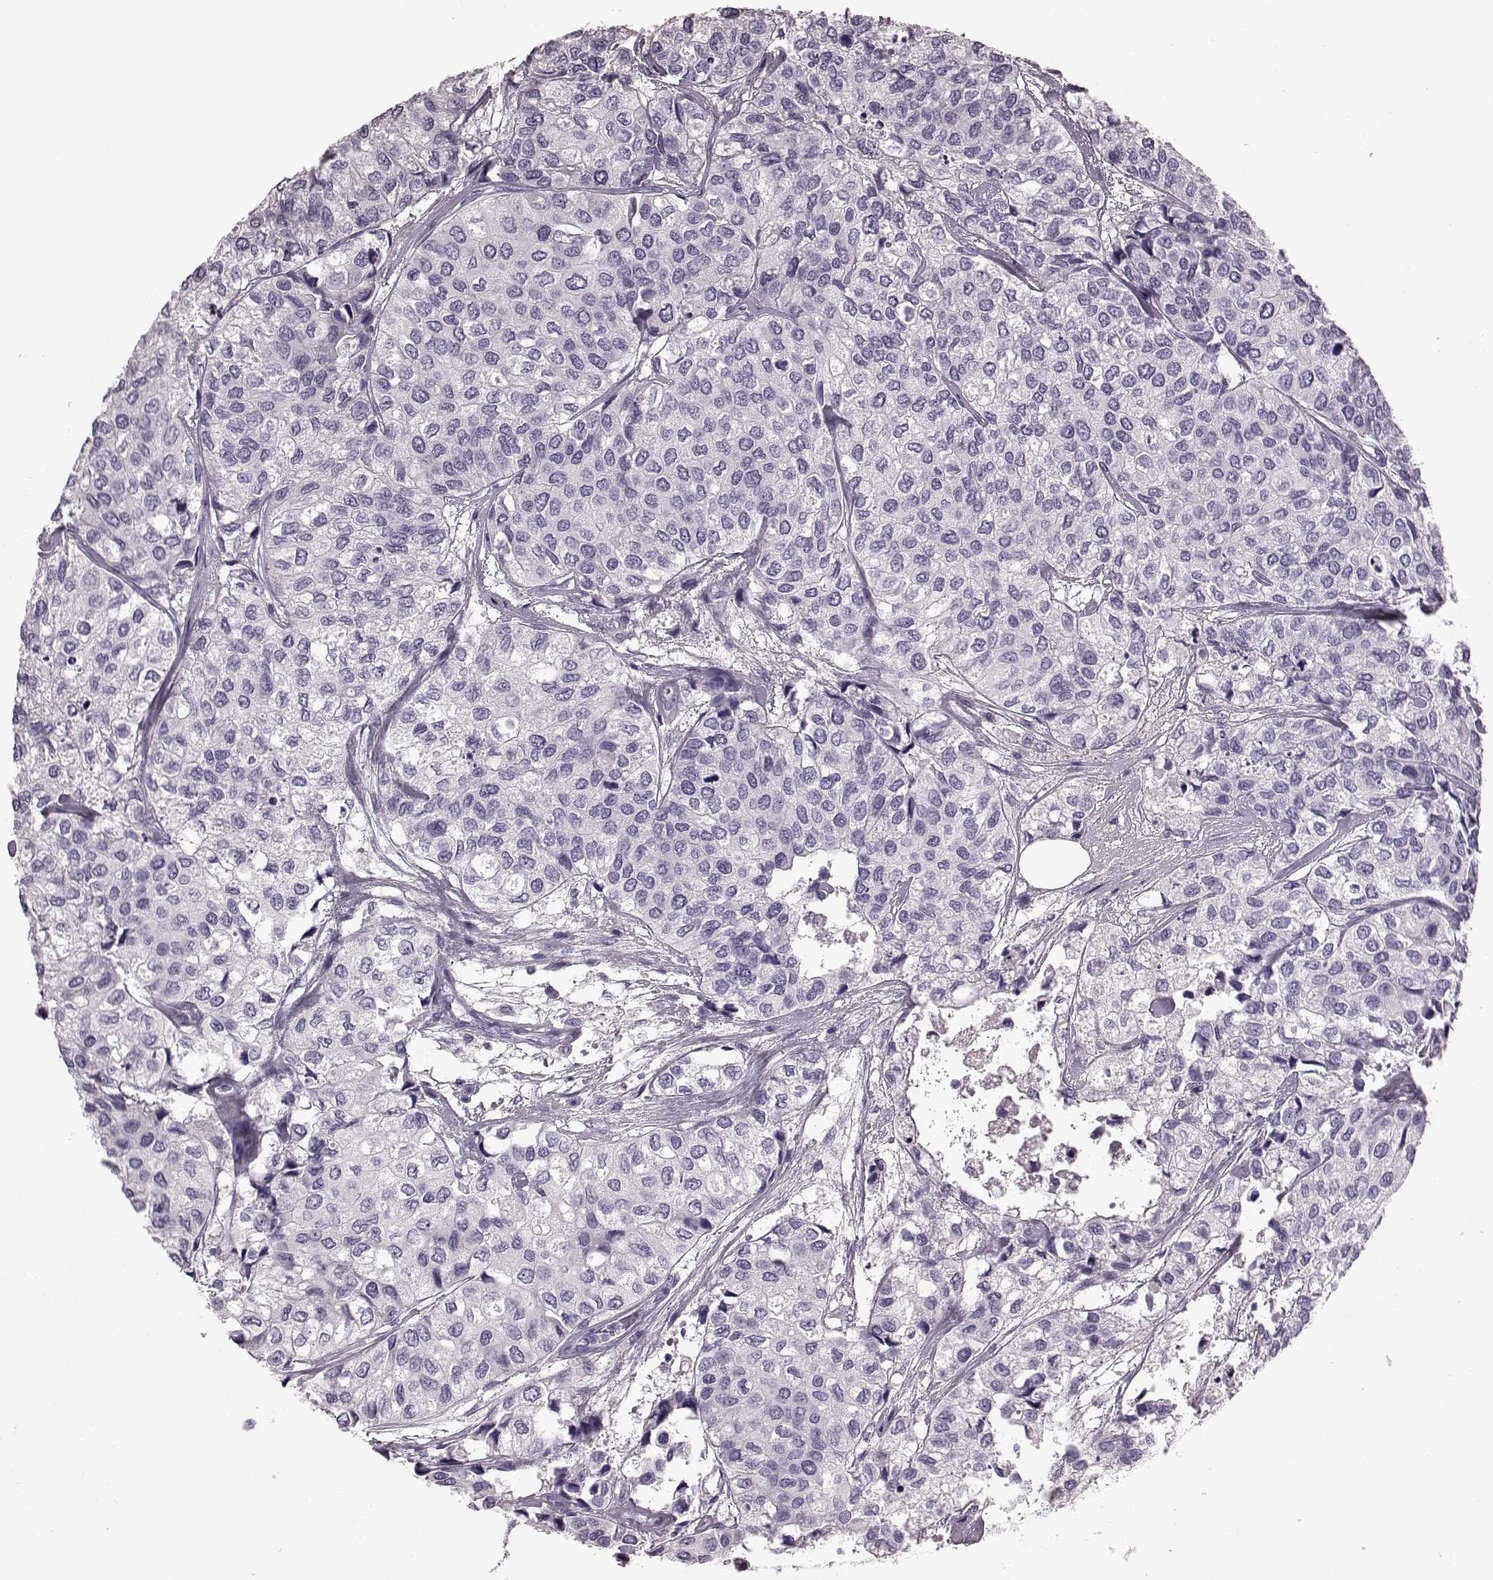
{"staining": {"intensity": "negative", "quantity": "none", "location": "none"}, "tissue": "urothelial cancer", "cell_type": "Tumor cells", "image_type": "cancer", "snomed": [{"axis": "morphology", "description": "Urothelial carcinoma, High grade"}, {"axis": "topography", "description": "Urinary bladder"}], "caption": "High power microscopy micrograph of an IHC image of urothelial carcinoma (high-grade), revealing no significant expression in tumor cells.", "gene": "AIPL1", "patient": {"sex": "male", "age": 73}}